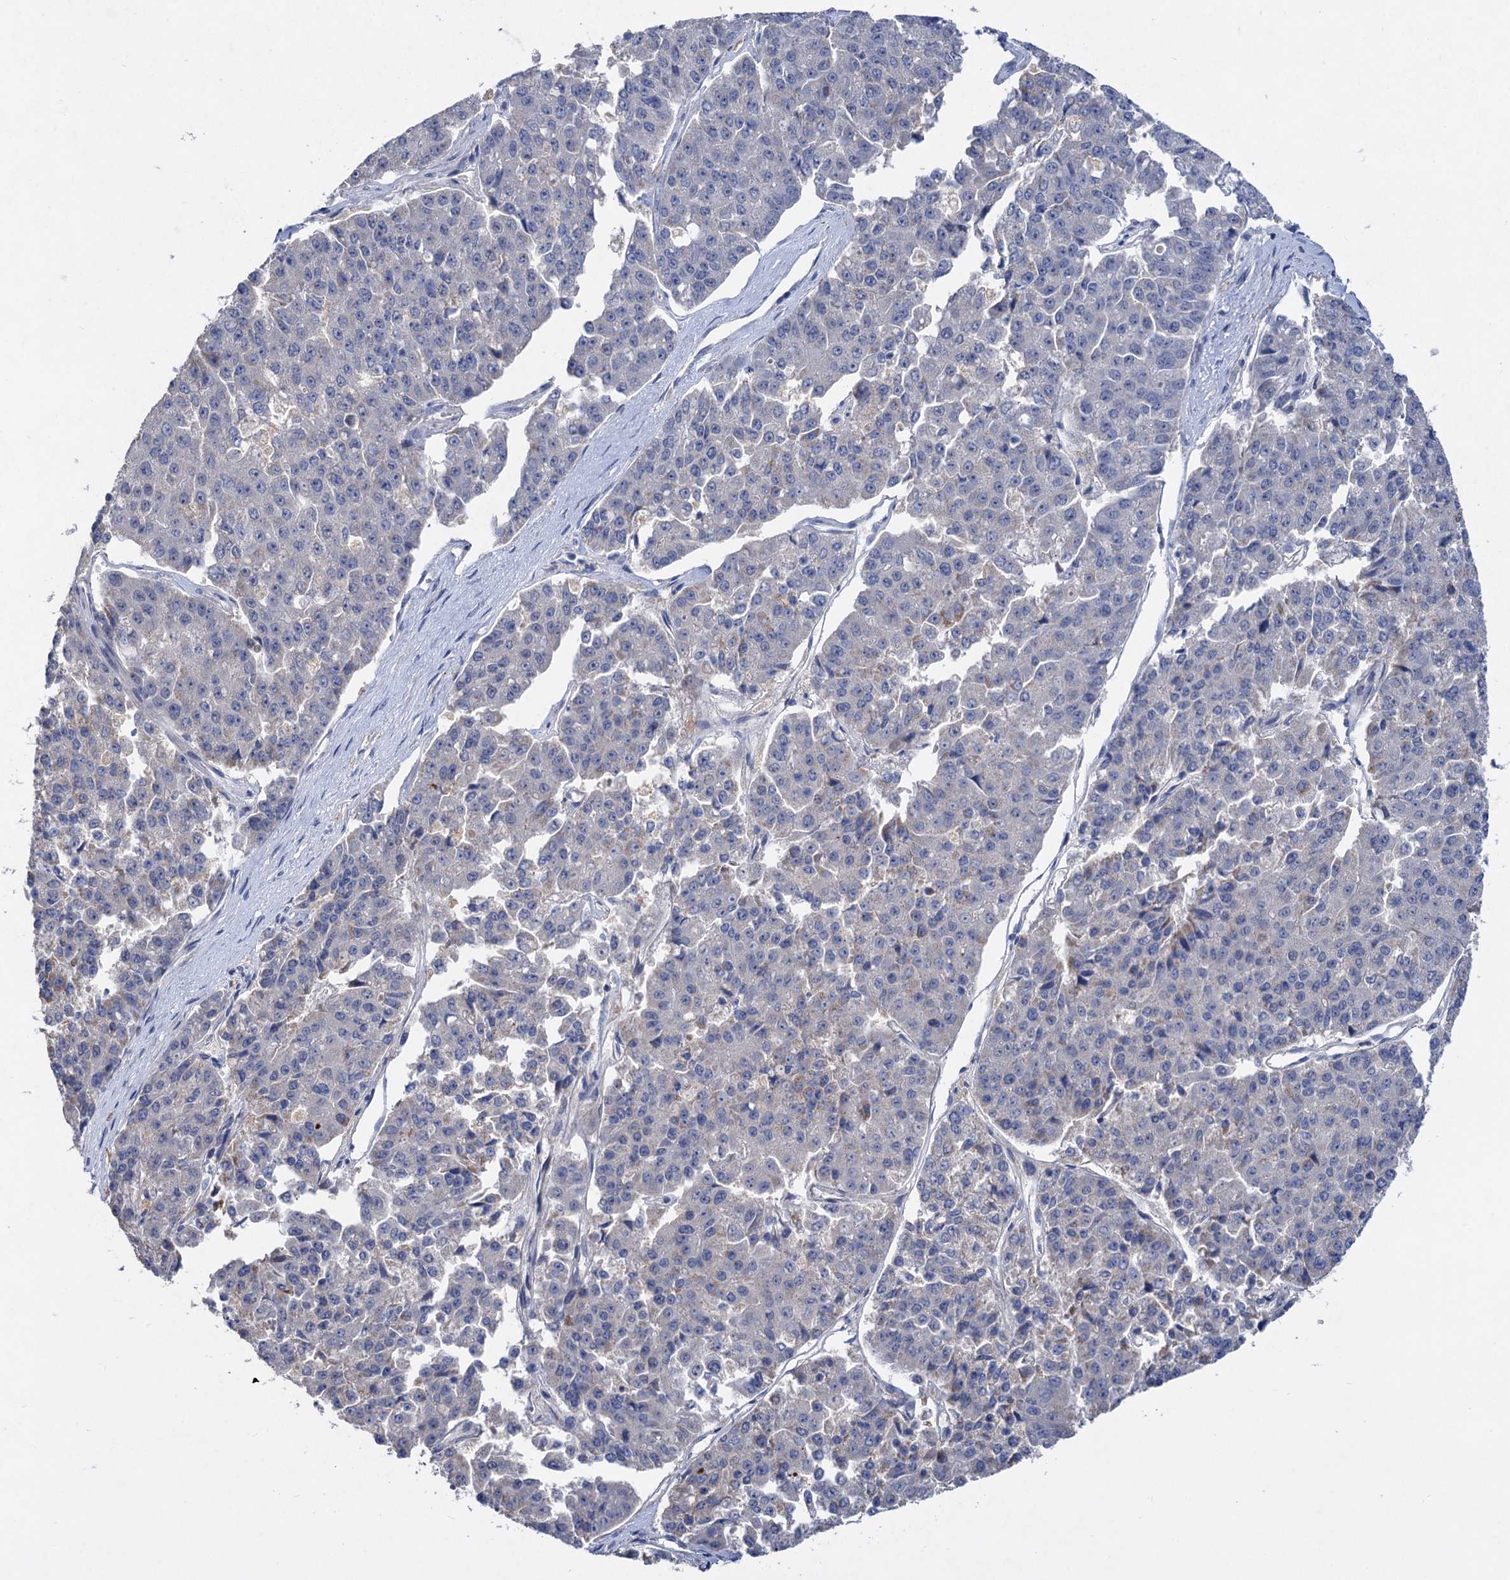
{"staining": {"intensity": "negative", "quantity": "none", "location": "none"}, "tissue": "pancreatic cancer", "cell_type": "Tumor cells", "image_type": "cancer", "snomed": [{"axis": "morphology", "description": "Adenocarcinoma, NOS"}, {"axis": "topography", "description": "Pancreas"}], "caption": "There is no significant positivity in tumor cells of pancreatic cancer.", "gene": "ATP4A", "patient": {"sex": "male", "age": 50}}